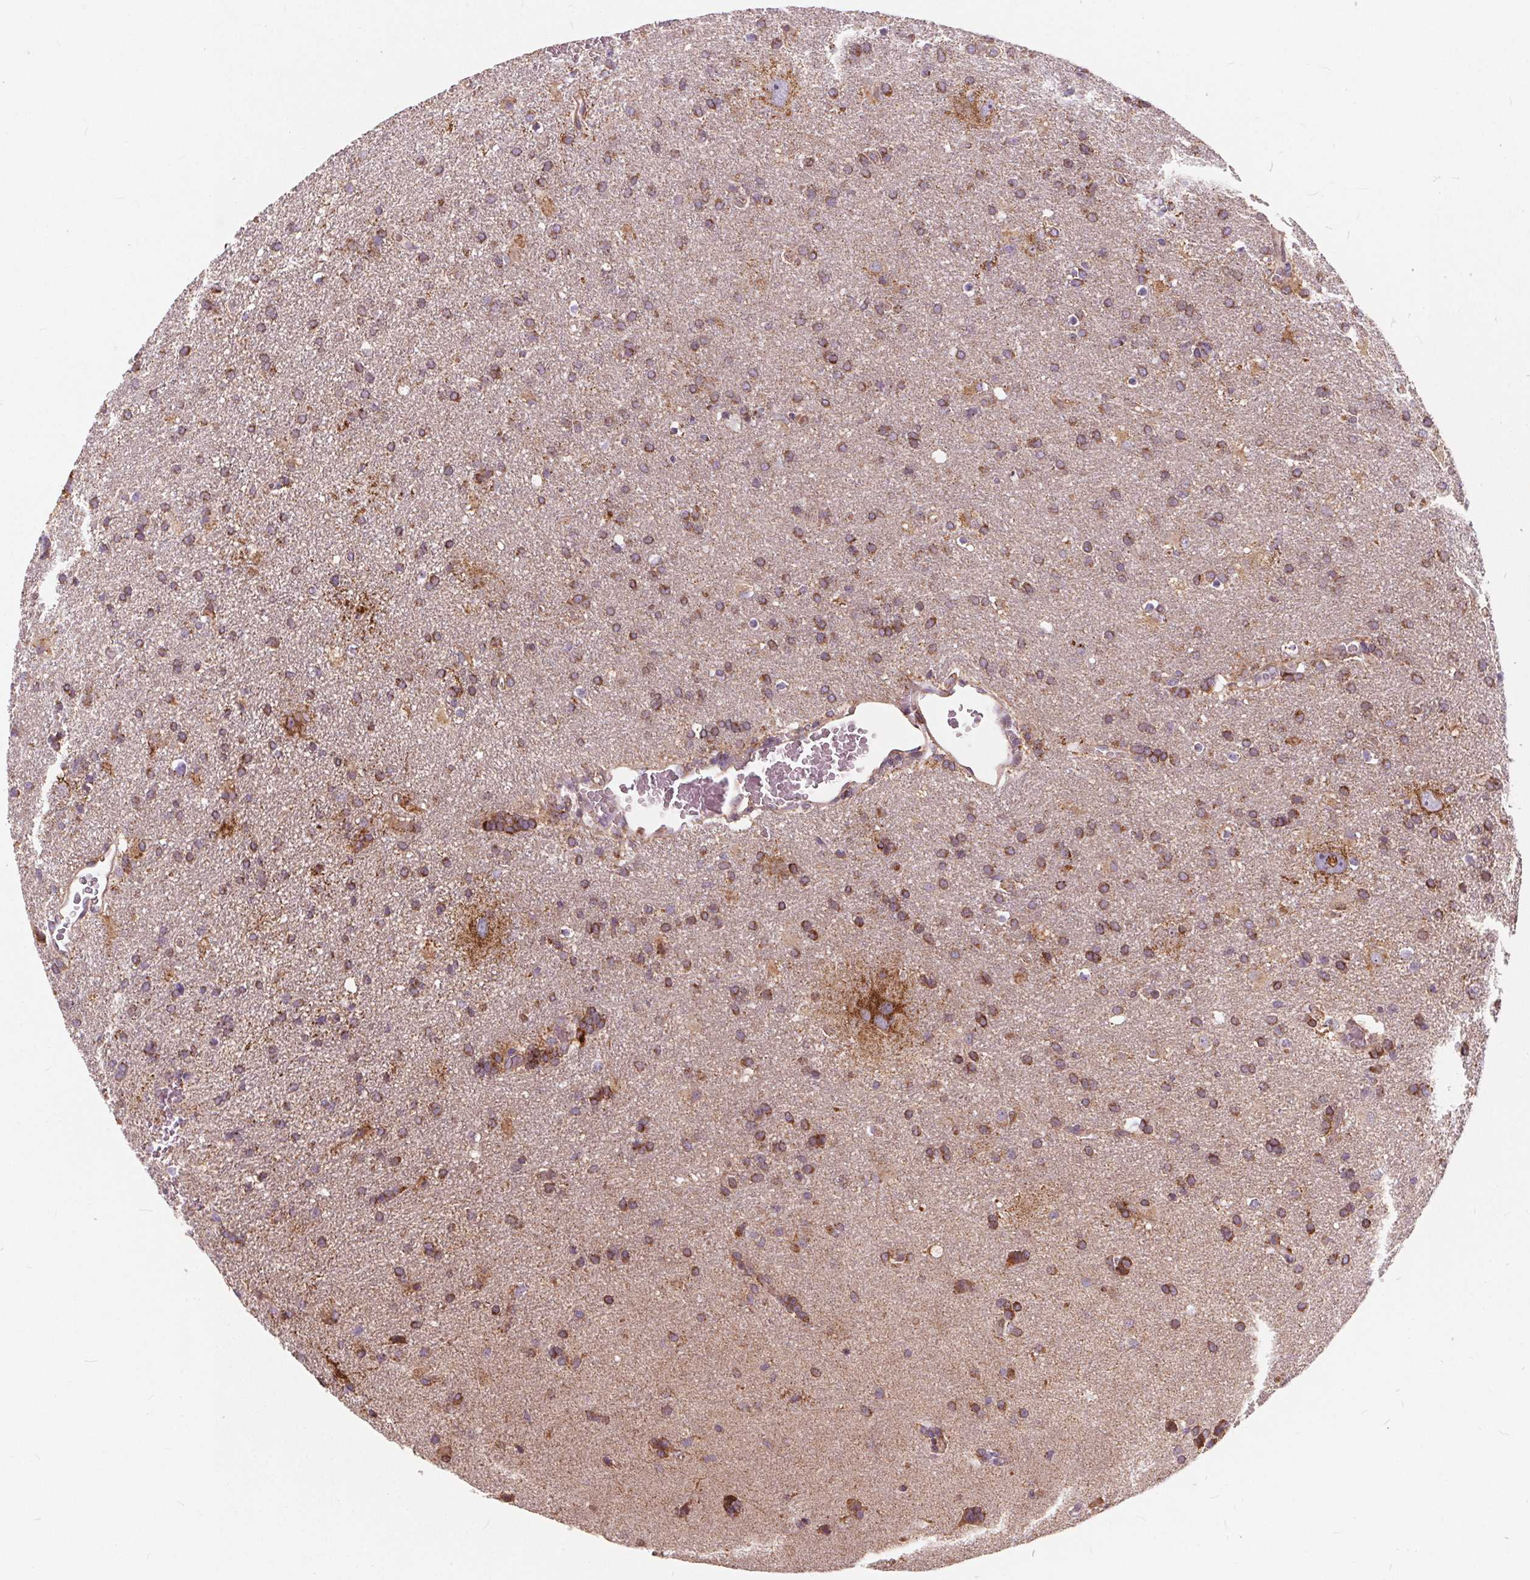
{"staining": {"intensity": "moderate", "quantity": ">75%", "location": "cytoplasmic/membranous"}, "tissue": "glioma", "cell_type": "Tumor cells", "image_type": "cancer", "snomed": [{"axis": "morphology", "description": "Glioma, malignant, Low grade"}, {"axis": "topography", "description": "Brain"}], "caption": "Protein staining shows moderate cytoplasmic/membranous expression in approximately >75% of tumor cells in glioma.", "gene": "PLSCR3", "patient": {"sex": "male", "age": 66}}